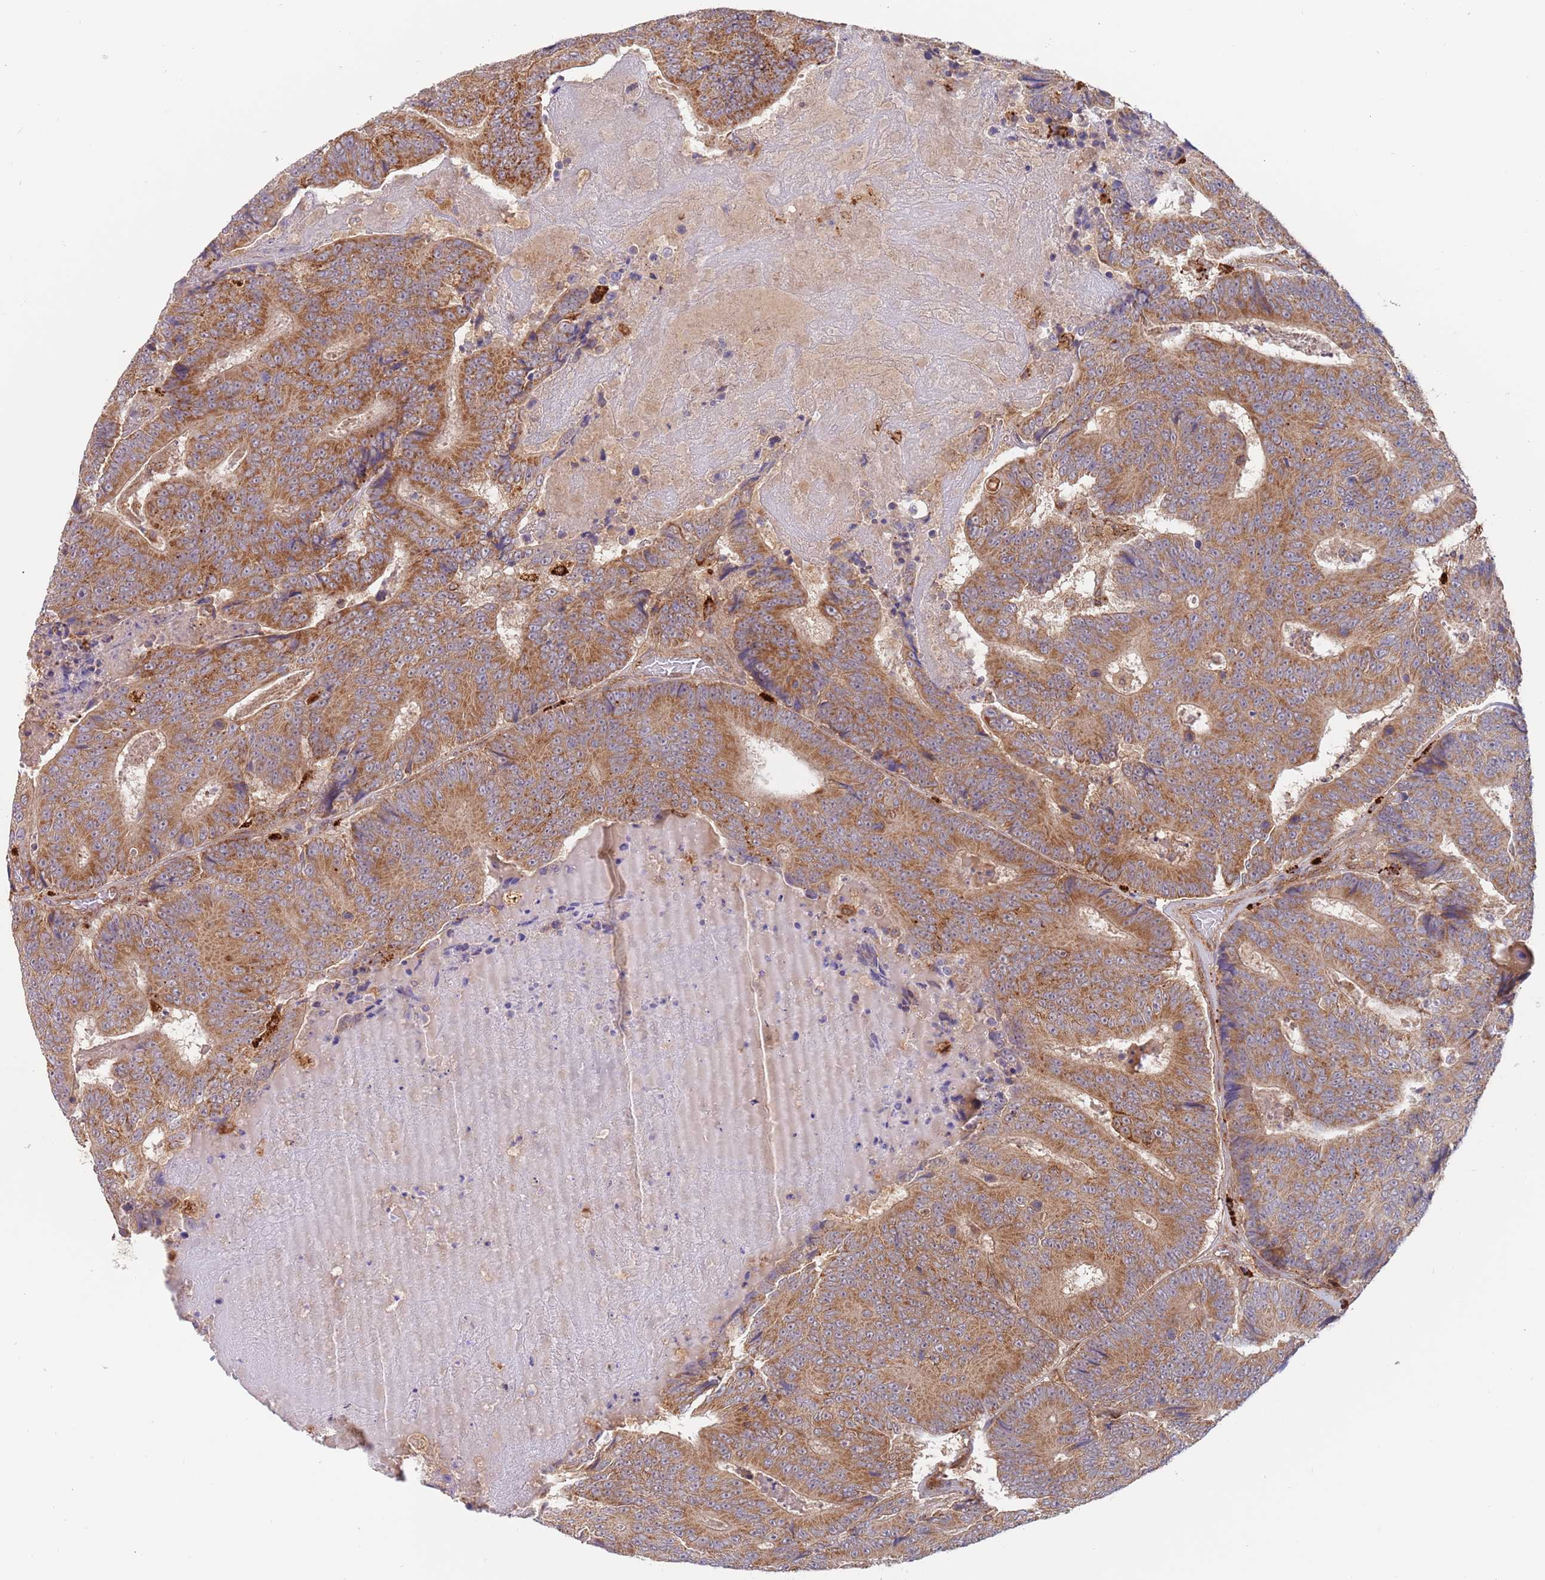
{"staining": {"intensity": "moderate", "quantity": ">75%", "location": "cytoplasmic/membranous"}, "tissue": "colorectal cancer", "cell_type": "Tumor cells", "image_type": "cancer", "snomed": [{"axis": "morphology", "description": "Adenocarcinoma, NOS"}, {"axis": "topography", "description": "Colon"}], "caption": "A micrograph of human colorectal cancer stained for a protein shows moderate cytoplasmic/membranous brown staining in tumor cells. (Brightfield microscopy of DAB IHC at high magnification).", "gene": "GUK1", "patient": {"sex": "male", "age": 83}}